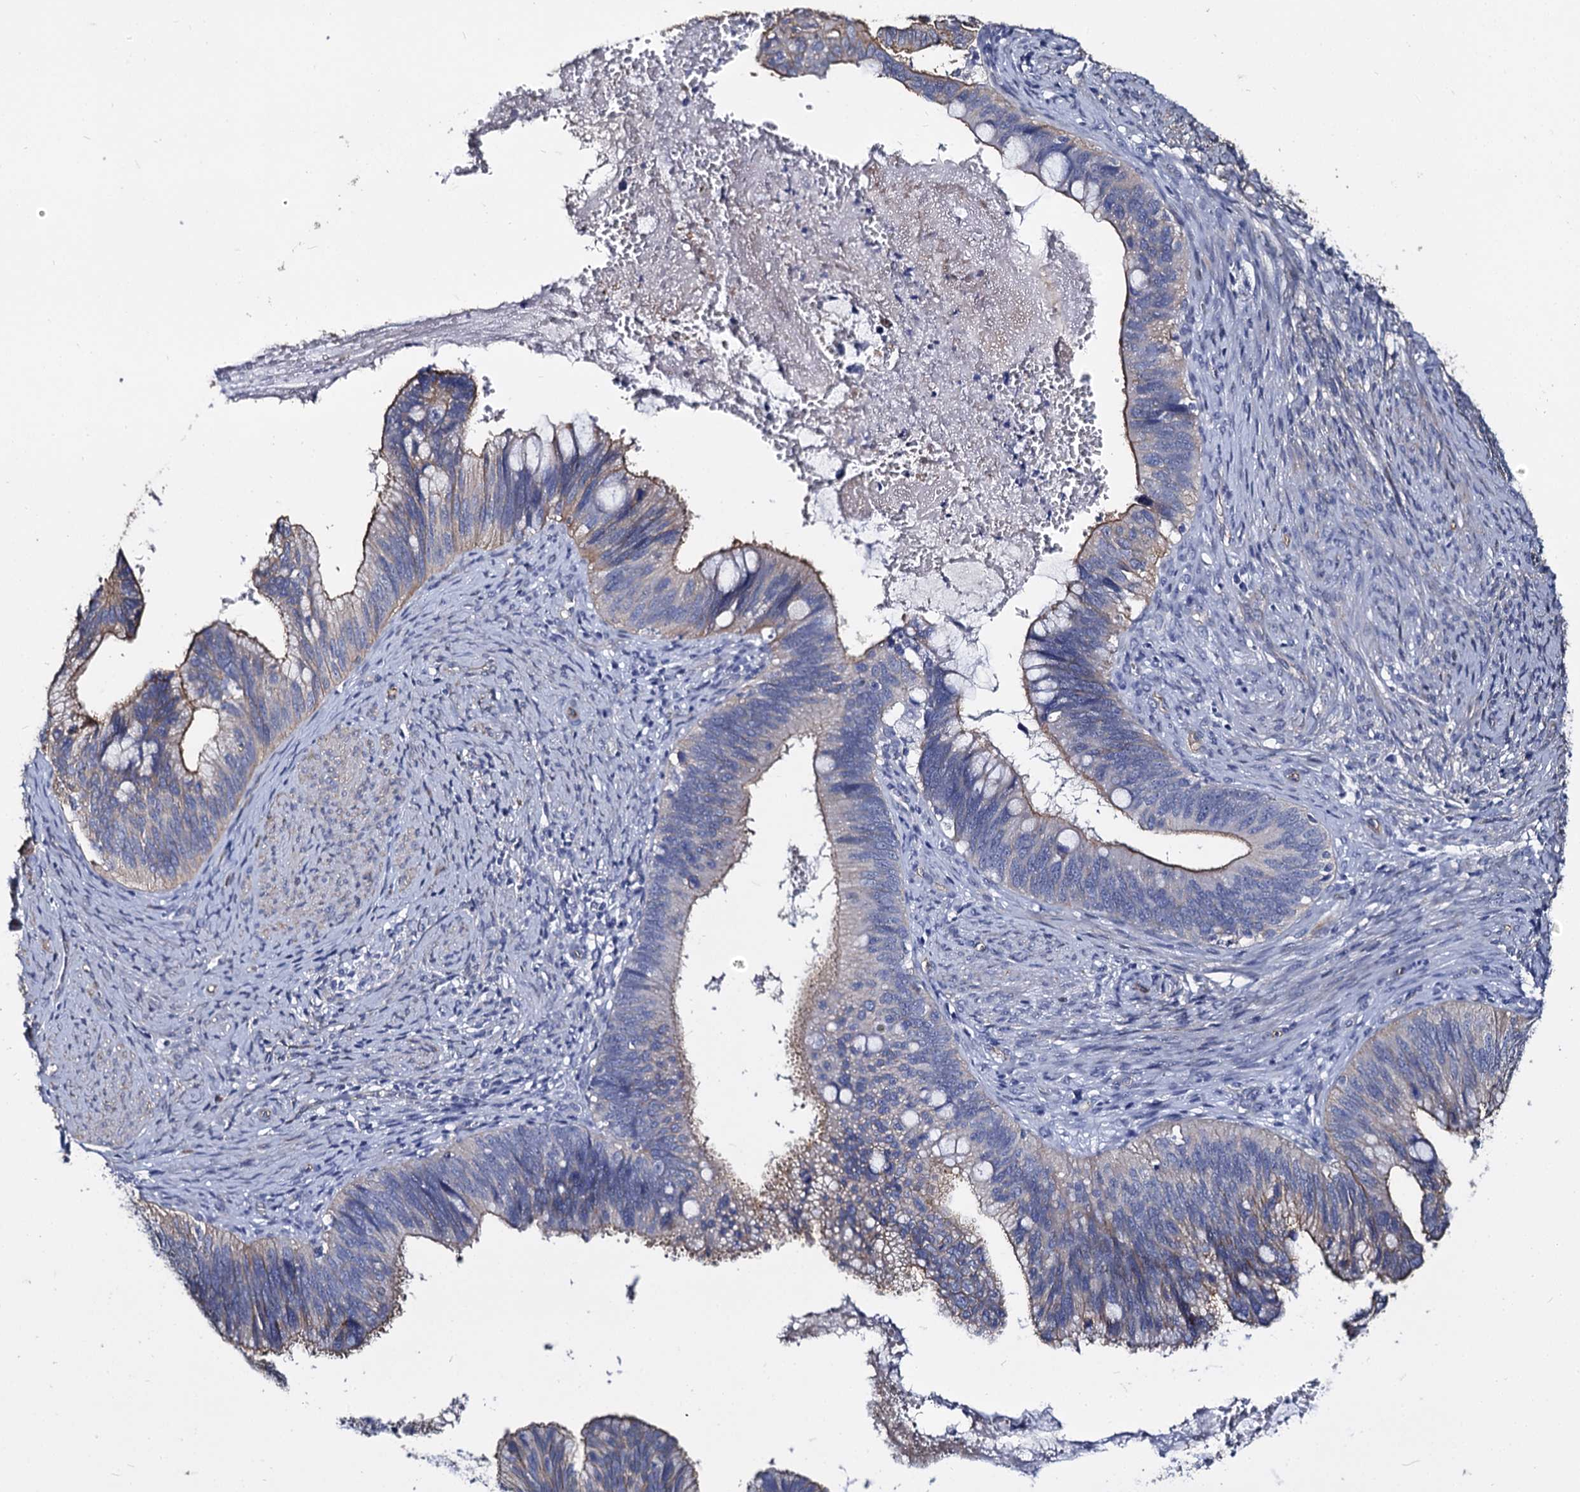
{"staining": {"intensity": "weak", "quantity": "25%-75%", "location": "cytoplasmic/membranous"}, "tissue": "cervical cancer", "cell_type": "Tumor cells", "image_type": "cancer", "snomed": [{"axis": "morphology", "description": "Adenocarcinoma, NOS"}, {"axis": "topography", "description": "Cervix"}], "caption": "Human adenocarcinoma (cervical) stained with a protein marker reveals weak staining in tumor cells.", "gene": "CBFB", "patient": {"sex": "female", "age": 42}}